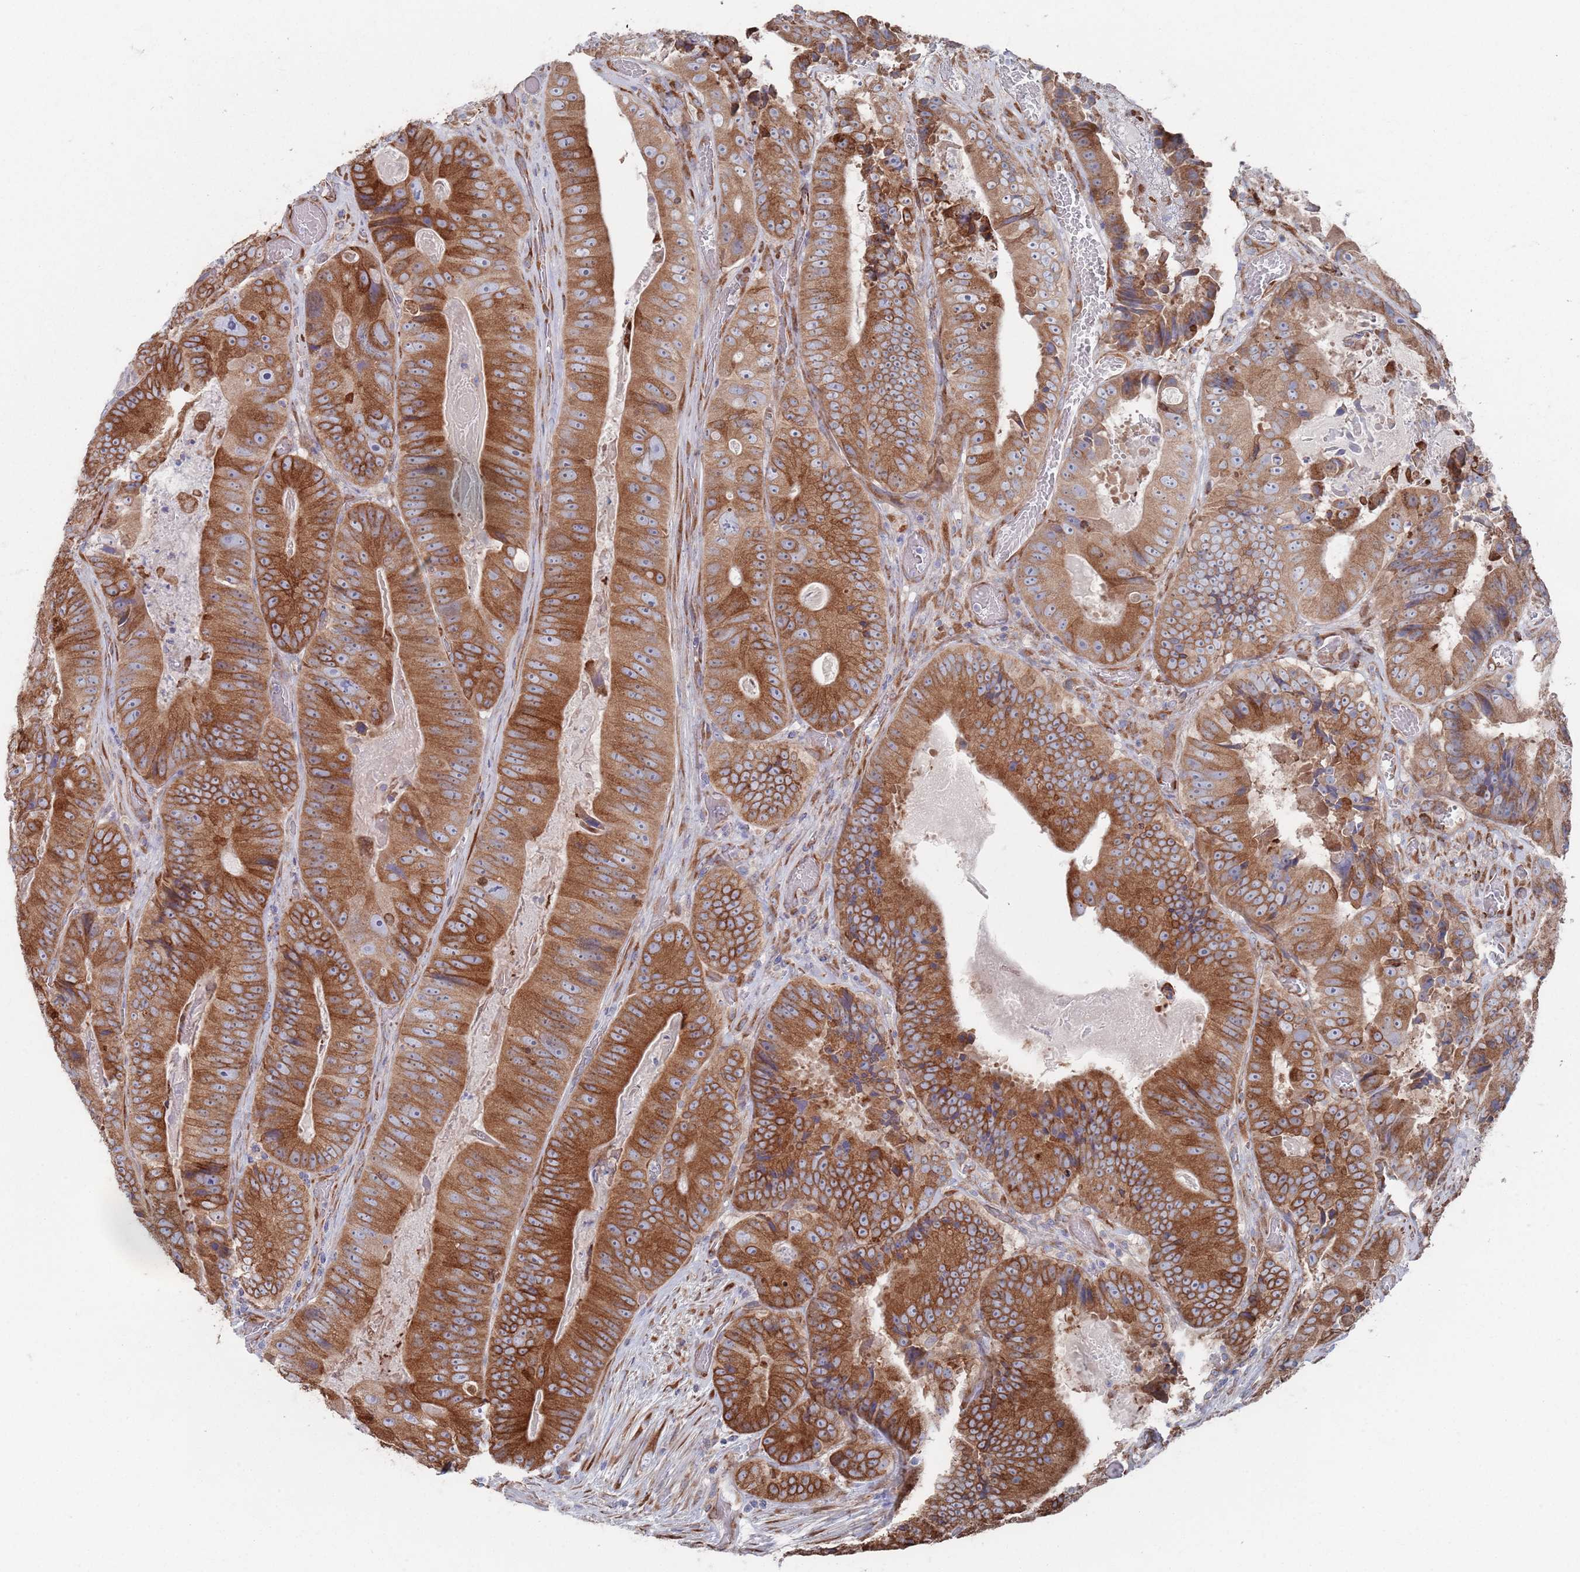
{"staining": {"intensity": "strong", "quantity": ">75%", "location": "cytoplasmic/membranous"}, "tissue": "colorectal cancer", "cell_type": "Tumor cells", "image_type": "cancer", "snomed": [{"axis": "morphology", "description": "Adenocarcinoma, NOS"}, {"axis": "topography", "description": "Colon"}], "caption": "DAB (3,3'-diaminobenzidine) immunohistochemical staining of colorectal cancer demonstrates strong cytoplasmic/membranous protein positivity in approximately >75% of tumor cells.", "gene": "CCDC106", "patient": {"sex": "female", "age": 86}}